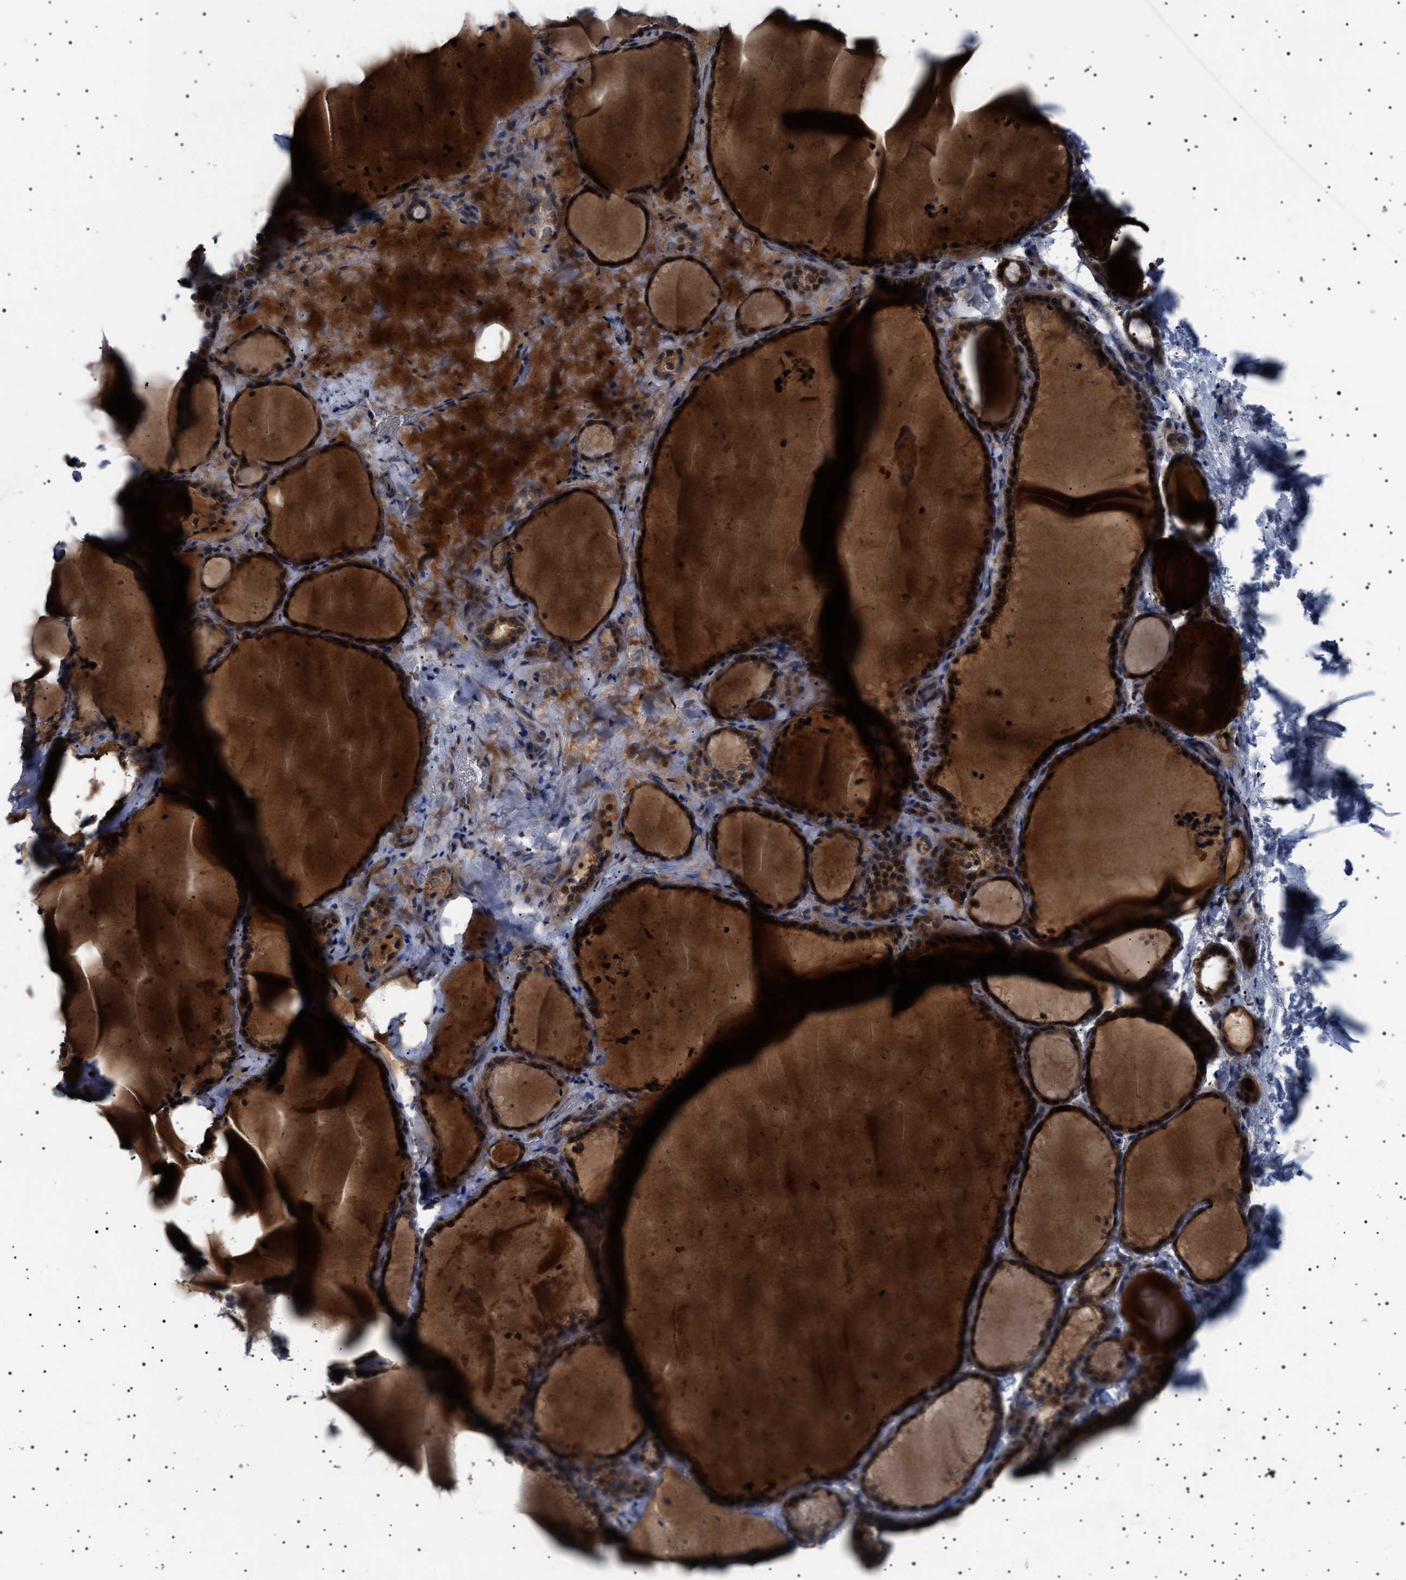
{"staining": {"intensity": "strong", "quantity": ">75%", "location": "cytoplasmic/membranous"}, "tissue": "thyroid gland", "cell_type": "Glandular cells", "image_type": "normal", "snomed": [{"axis": "morphology", "description": "Normal tissue, NOS"}, {"axis": "topography", "description": "Thyroid gland"}], "caption": "Benign thyroid gland reveals strong cytoplasmic/membranous staining in about >75% of glandular cells, visualized by immunohistochemistry.", "gene": "PTRH1", "patient": {"sex": "female", "age": 22}}